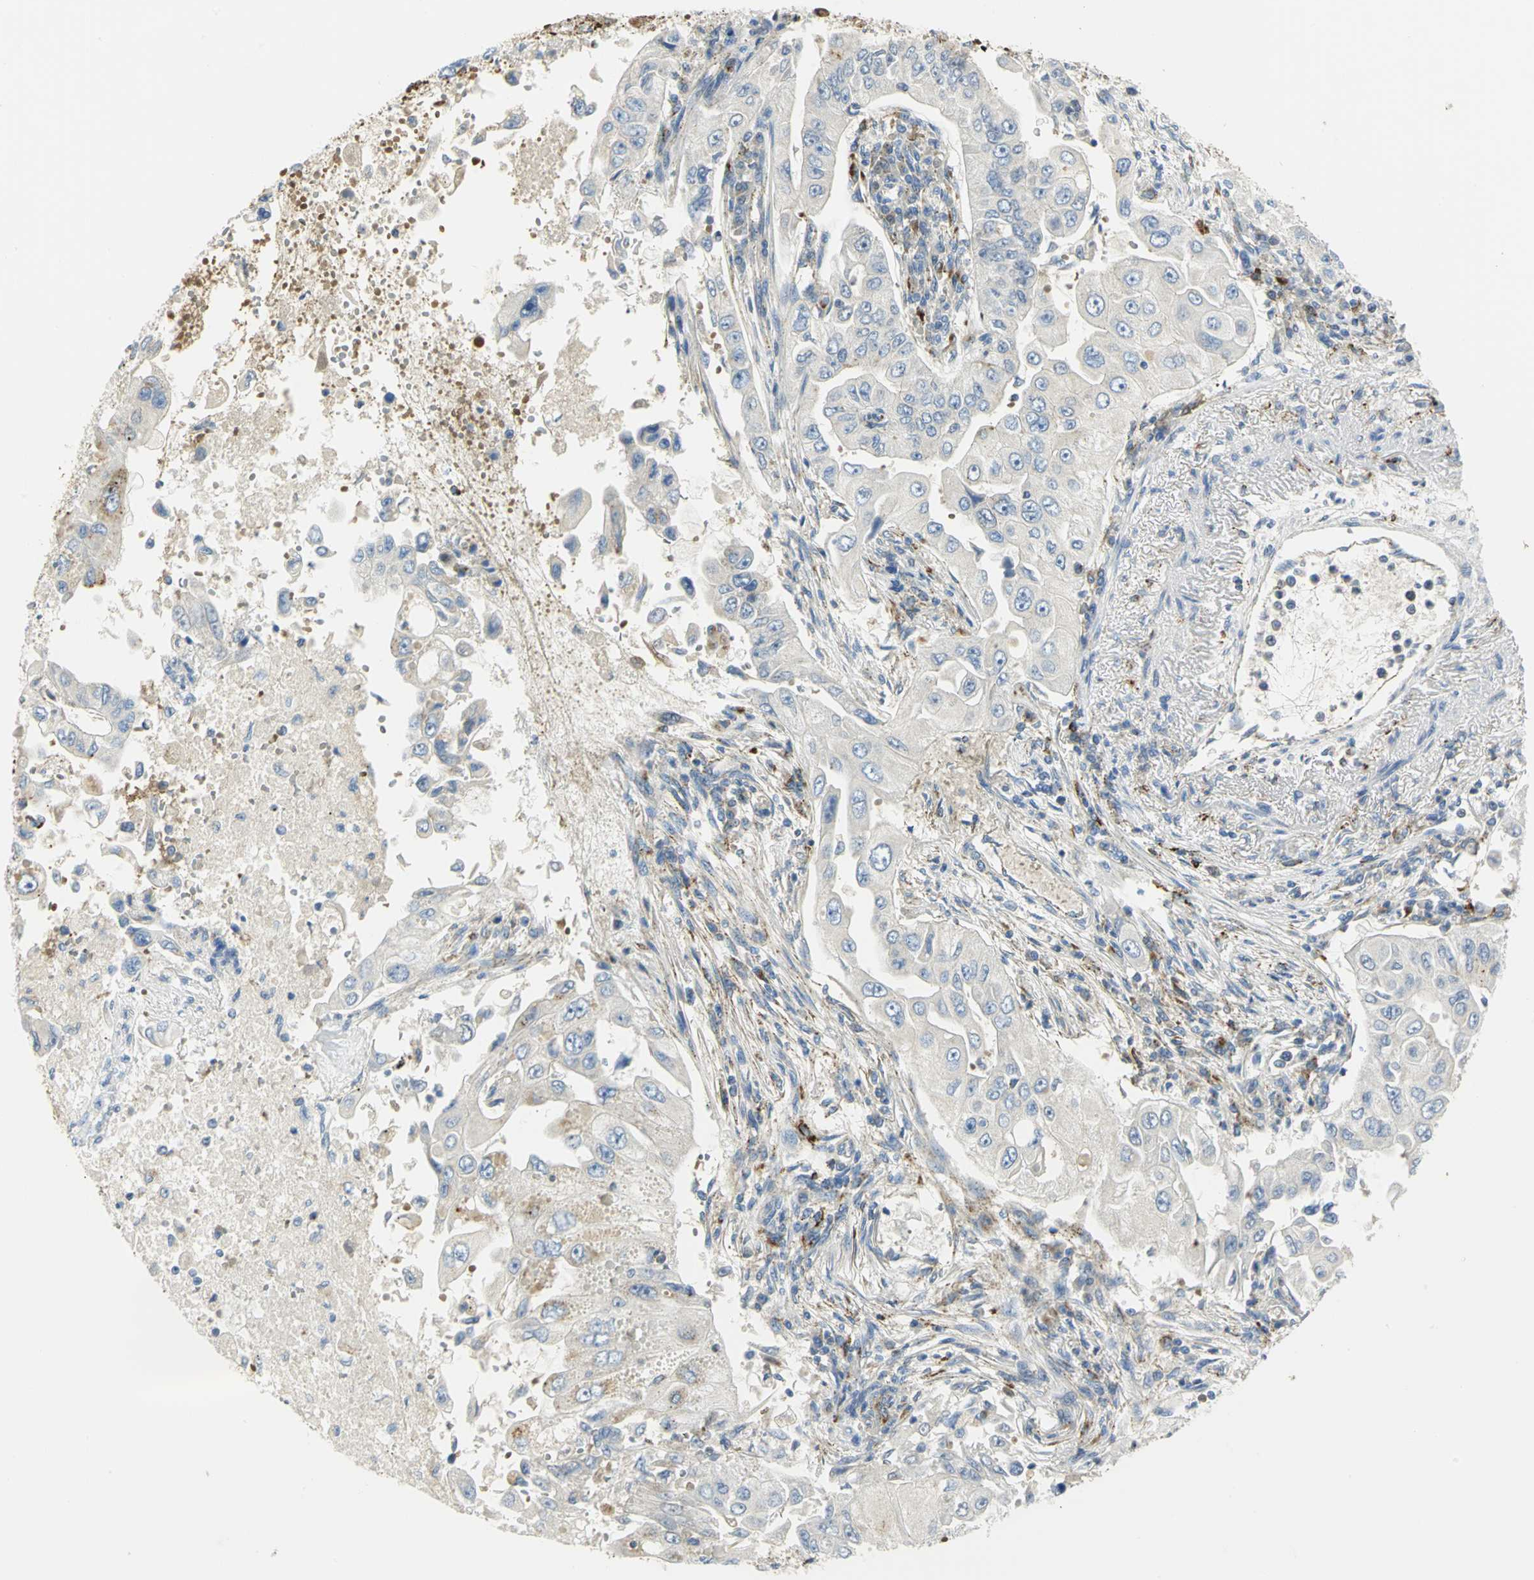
{"staining": {"intensity": "weak", "quantity": "25%-75%", "location": "cytoplasmic/membranous"}, "tissue": "lung cancer", "cell_type": "Tumor cells", "image_type": "cancer", "snomed": [{"axis": "morphology", "description": "Adenocarcinoma, NOS"}, {"axis": "topography", "description": "Lung"}], "caption": "IHC histopathology image of lung adenocarcinoma stained for a protein (brown), which shows low levels of weak cytoplasmic/membranous staining in about 25%-75% of tumor cells.", "gene": "ARSA", "patient": {"sex": "male", "age": 84}}